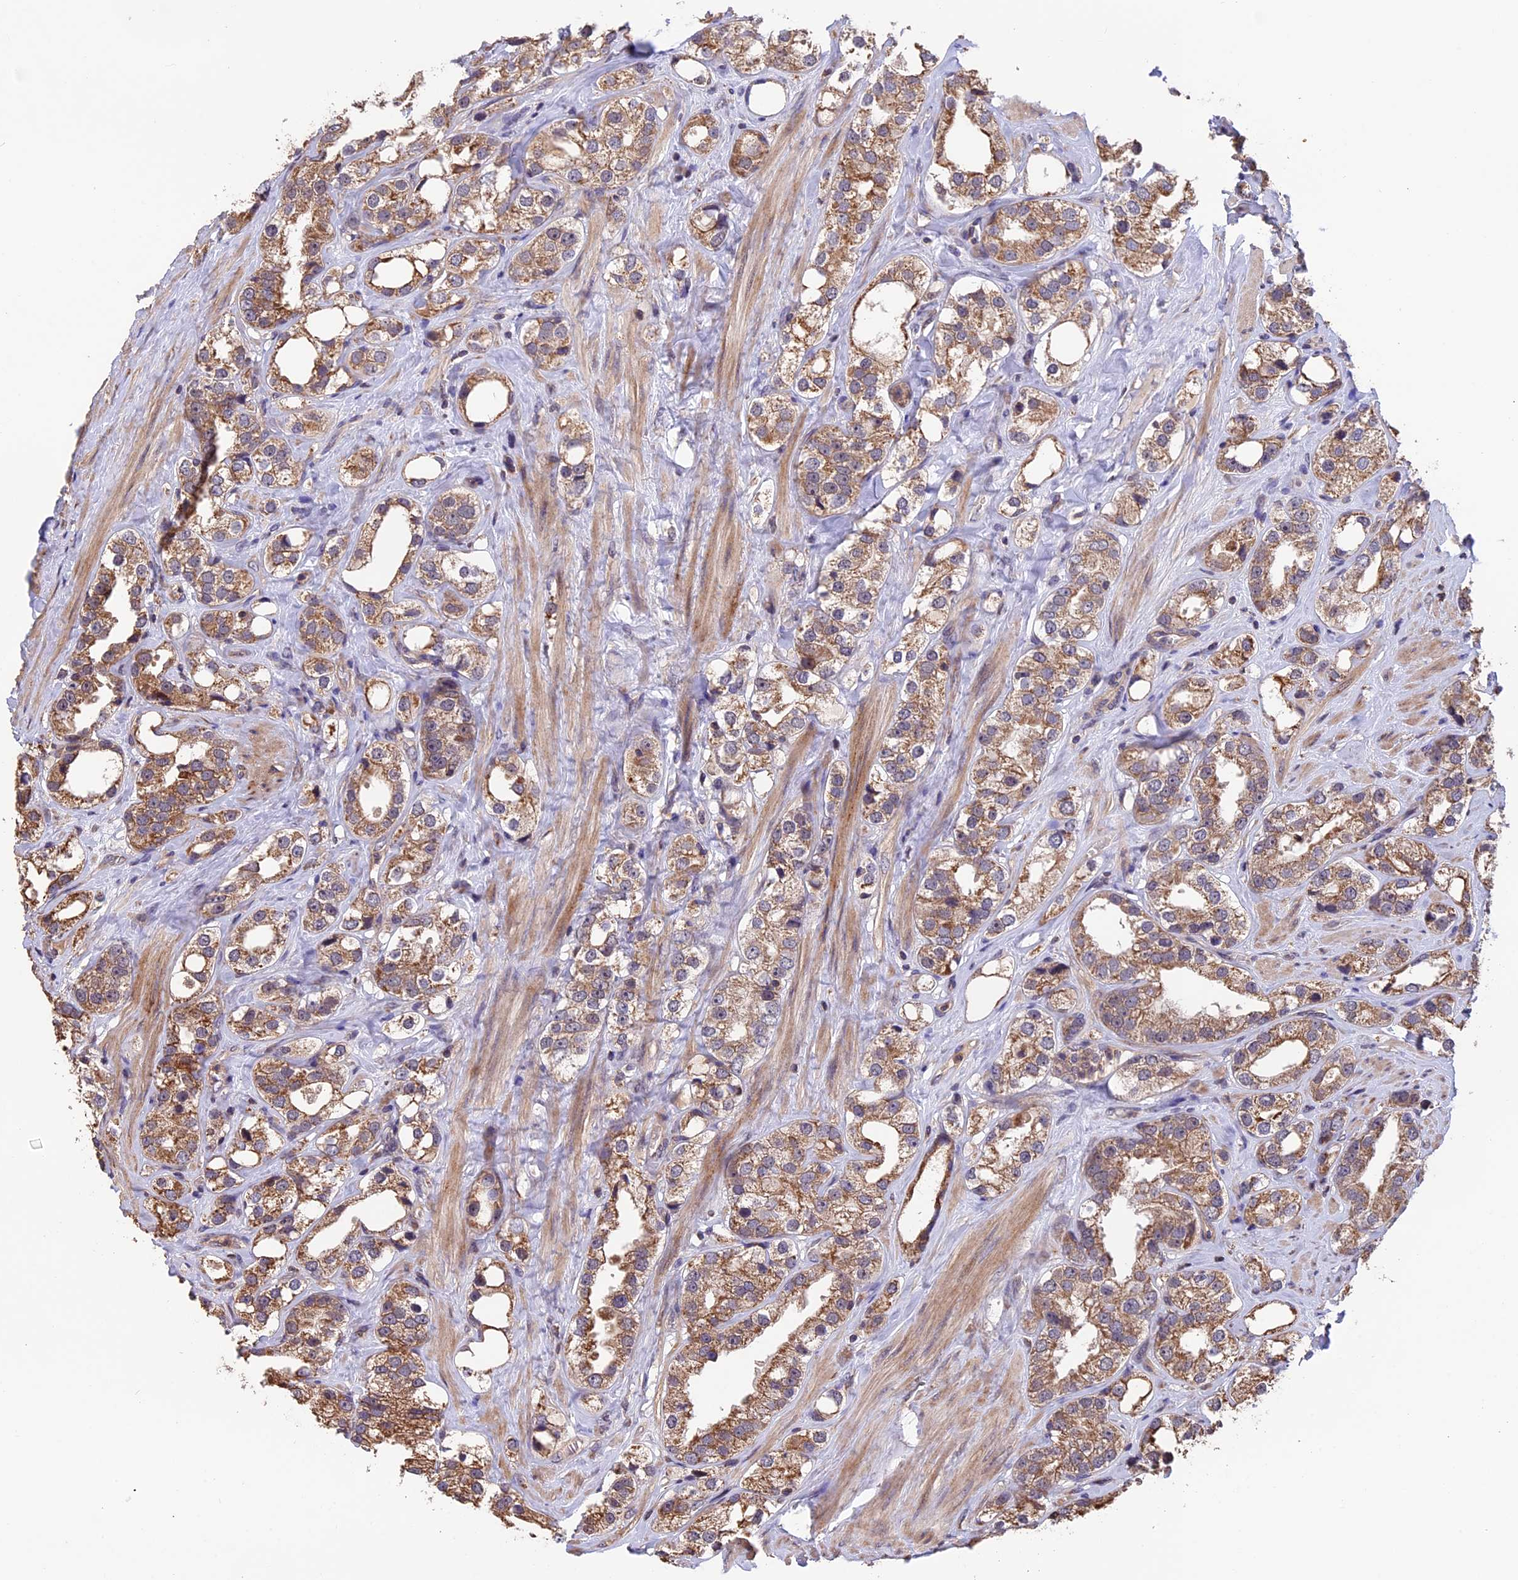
{"staining": {"intensity": "moderate", "quantity": ">75%", "location": "cytoplasmic/membranous"}, "tissue": "prostate cancer", "cell_type": "Tumor cells", "image_type": "cancer", "snomed": [{"axis": "morphology", "description": "Adenocarcinoma, NOS"}, {"axis": "topography", "description": "Prostate"}], "caption": "Brown immunohistochemical staining in prostate cancer exhibits moderate cytoplasmic/membranous staining in approximately >75% of tumor cells.", "gene": "PKD2L2", "patient": {"sex": "male", "age": 79}}